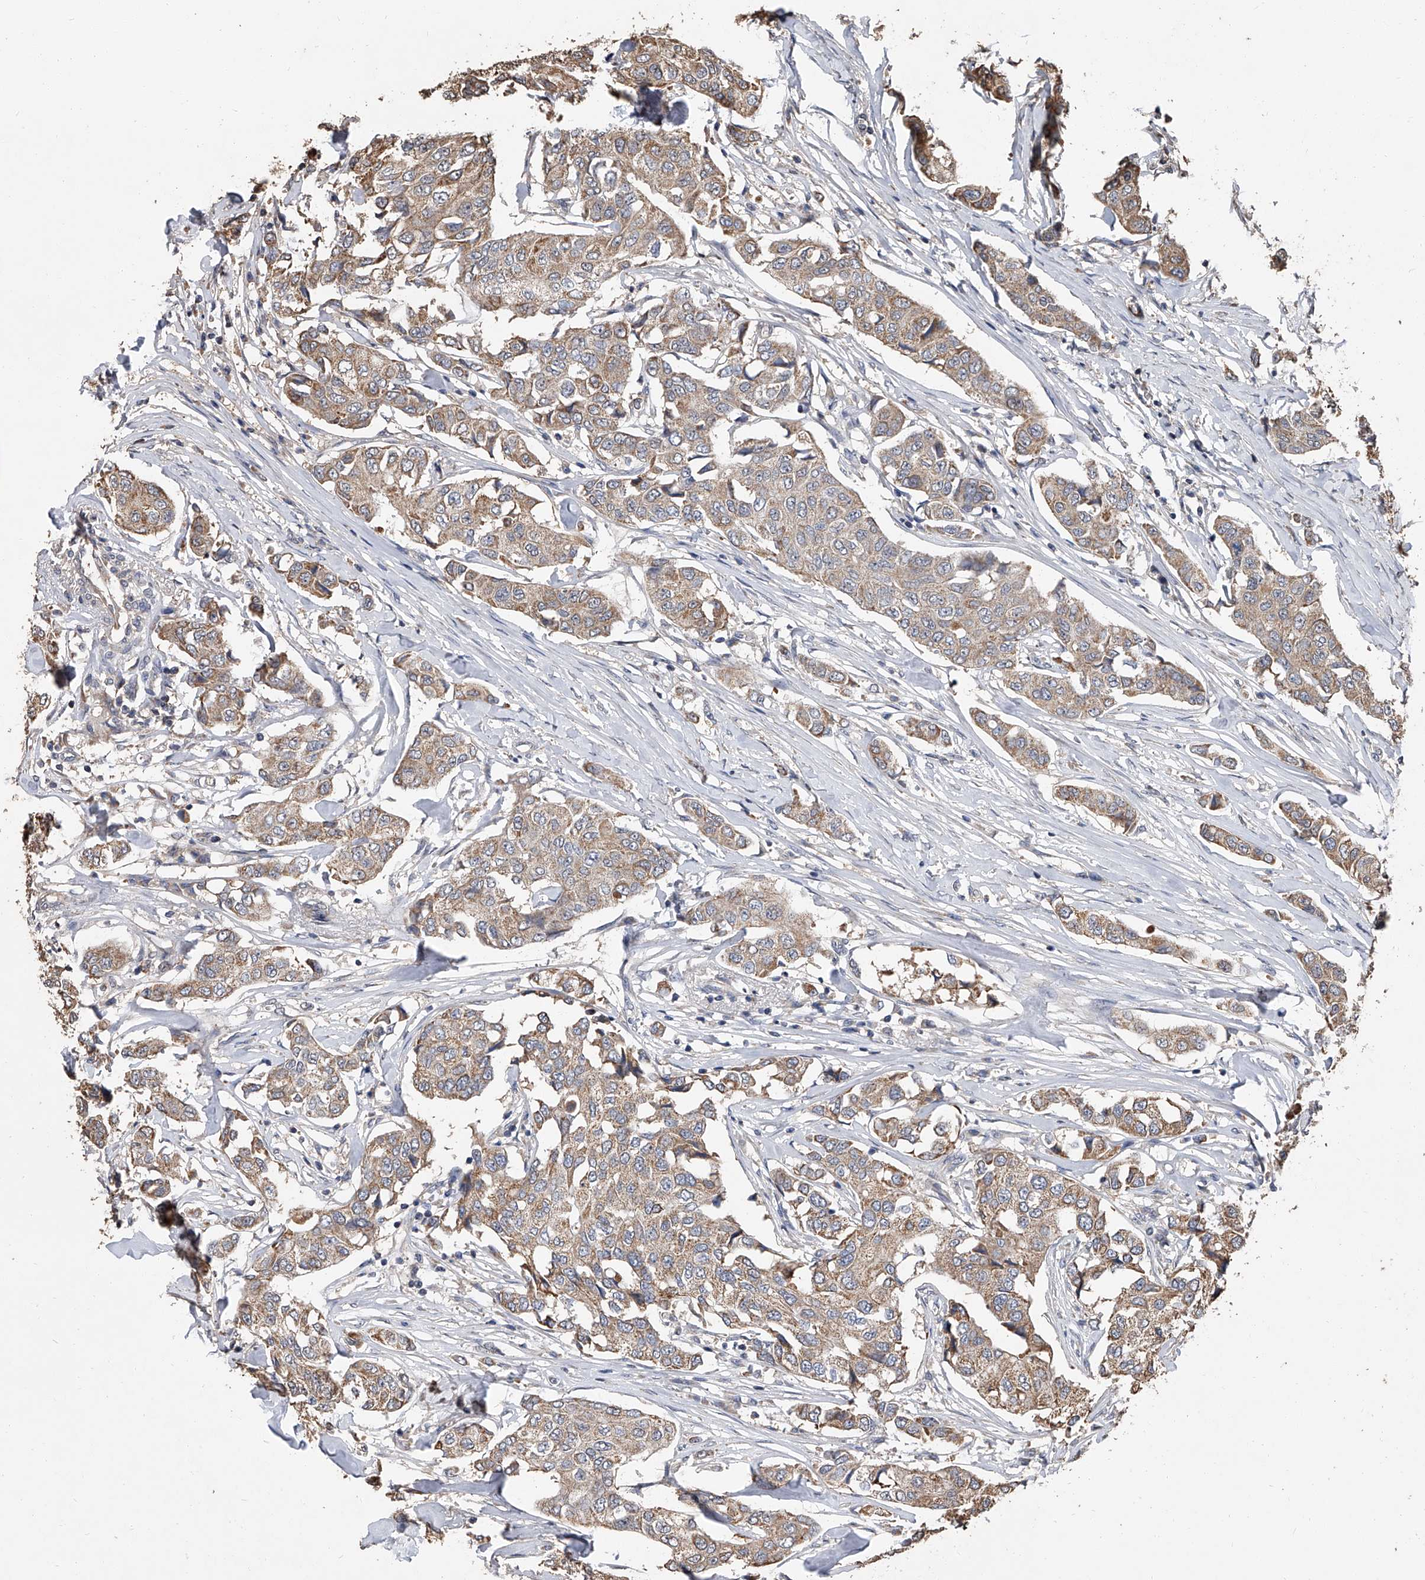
{"staining": {"intensity": "moderate", "quantity": ">75%", "location": "cytoplasmic/membranous"}, "tissue": "breast cancer", "cell_type": "Tumor cells", "image_type": "cancer", "snomed": [{"axis": "morphology", "description": "Duct carcinoma"}, {"axis": "topography", "description": "Breast"}], "caption": "Protein staining by immunohistochemistry (IHC) exhibits moderate cytoplasmic/membranous expression in about >75% of tumor cells in breast cancer (intraductal carcinoma).", "gene": "LTV1", "patient": {"sex": "female", "age": 80}}